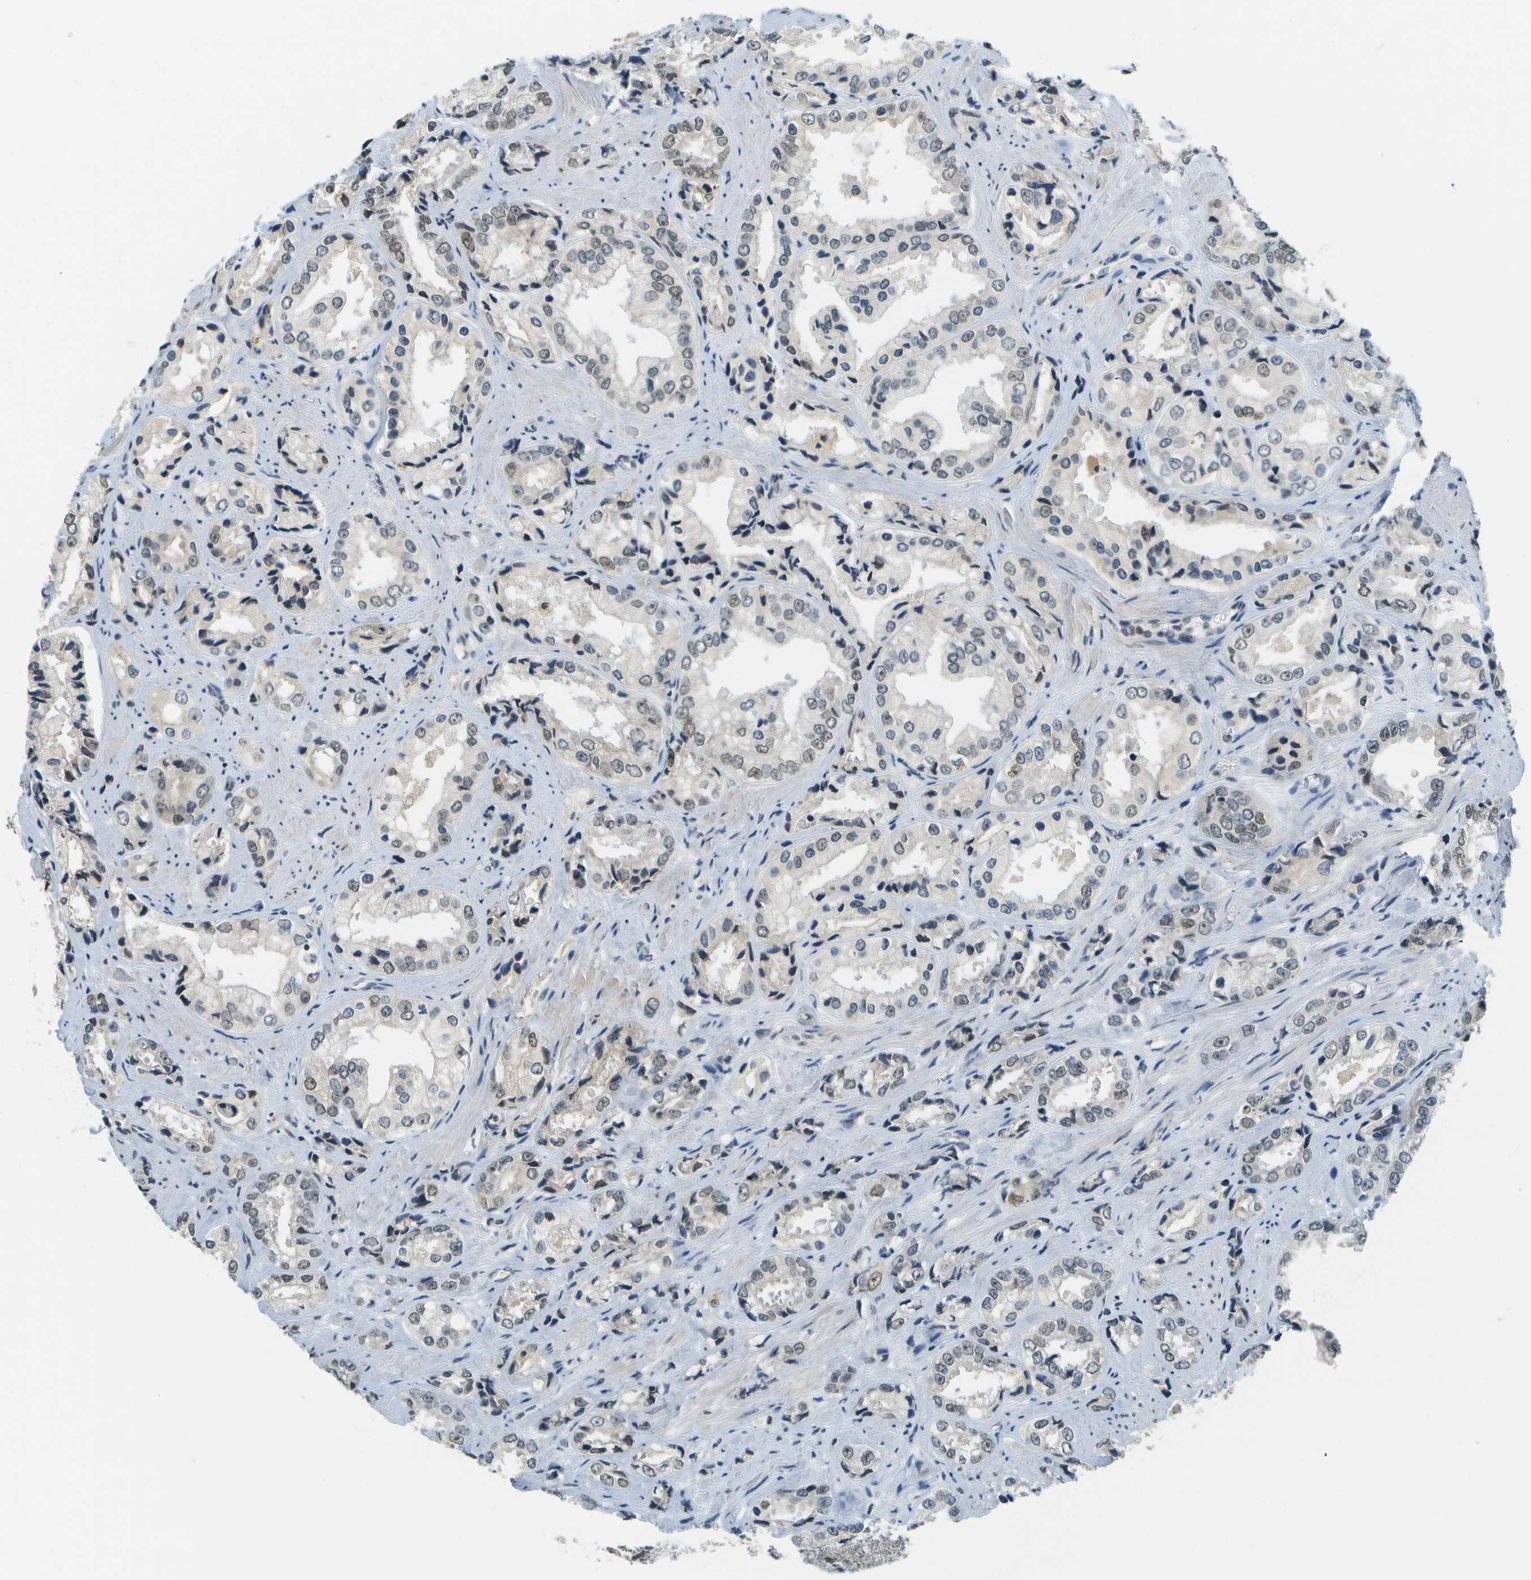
{"staining": {"intensity": "moderate", "quantity": "25%-75%", "location": "nuclear"}, "tissue": "prostate cancer", "cell_type": "Tumor cells", "image_type": "cancer", "snomed": [{"axis": "morphology", "description": "Adenocarcinoma, High grade"}, {"axis": "topography", "description": "Prostate"}], "caption": "Protein expression analysis of human prostate cancer (high-grade adenocarcinoma) reveals moderate nuclear expression in about 25%-75% of tumor cells. Nuclei are stained in blue.", "gene": "CBX5", "patient": {"sex": "male", "age": 61}}